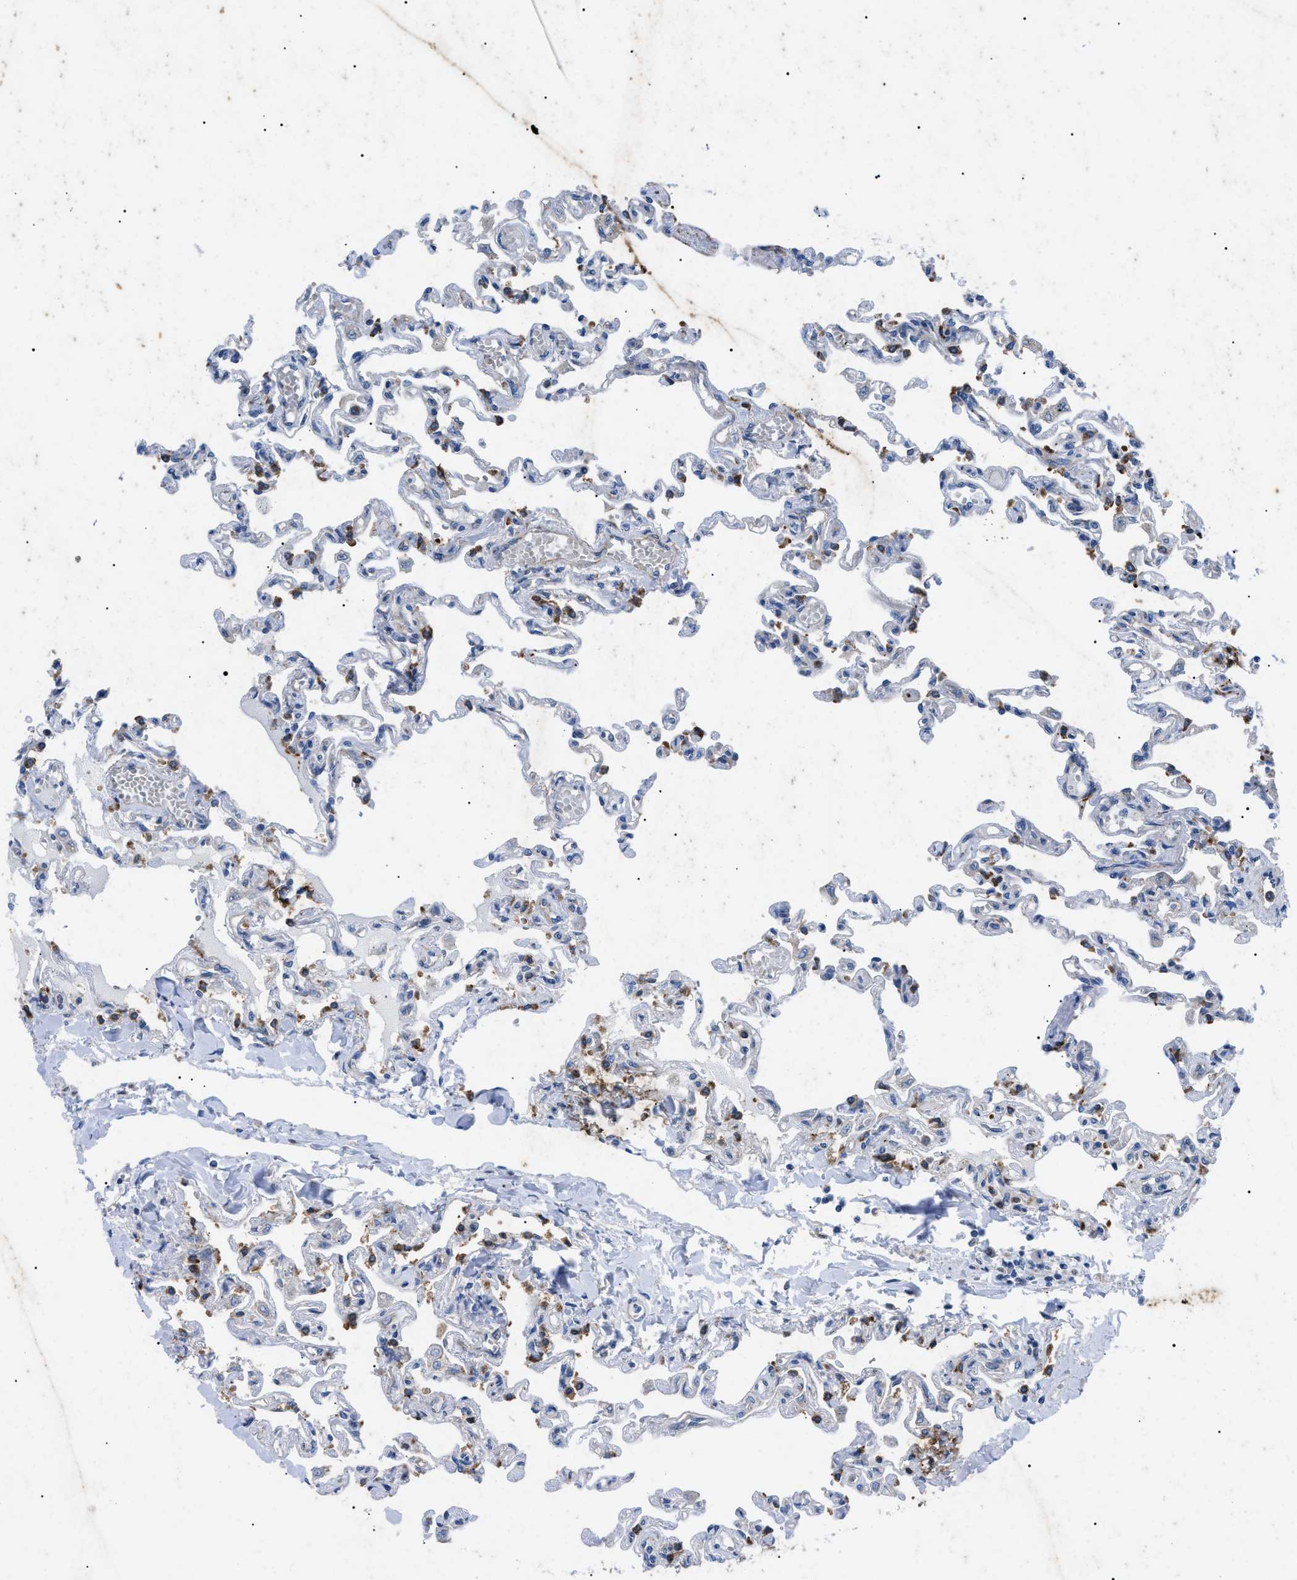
{"staining": {"intensity": "strong", "quantity": "25%-75%", "location": "cytoplasmic/membranous"}, "tissue": "lung", "cell_type": "Alveolar cells", "image_type": "normal", "snomed": [{"axis": "morphology", "description": "Normal tissue, NOS"}, {"axis": "topography", "description": "Lung"}], "caption": "Alveolar cells display strong cytoplasmic/membranous expression in approximately 25%-75% of cells in benign lung.", "gene": "HSPB8", "patient": {"sex": "male", "age": 21}}